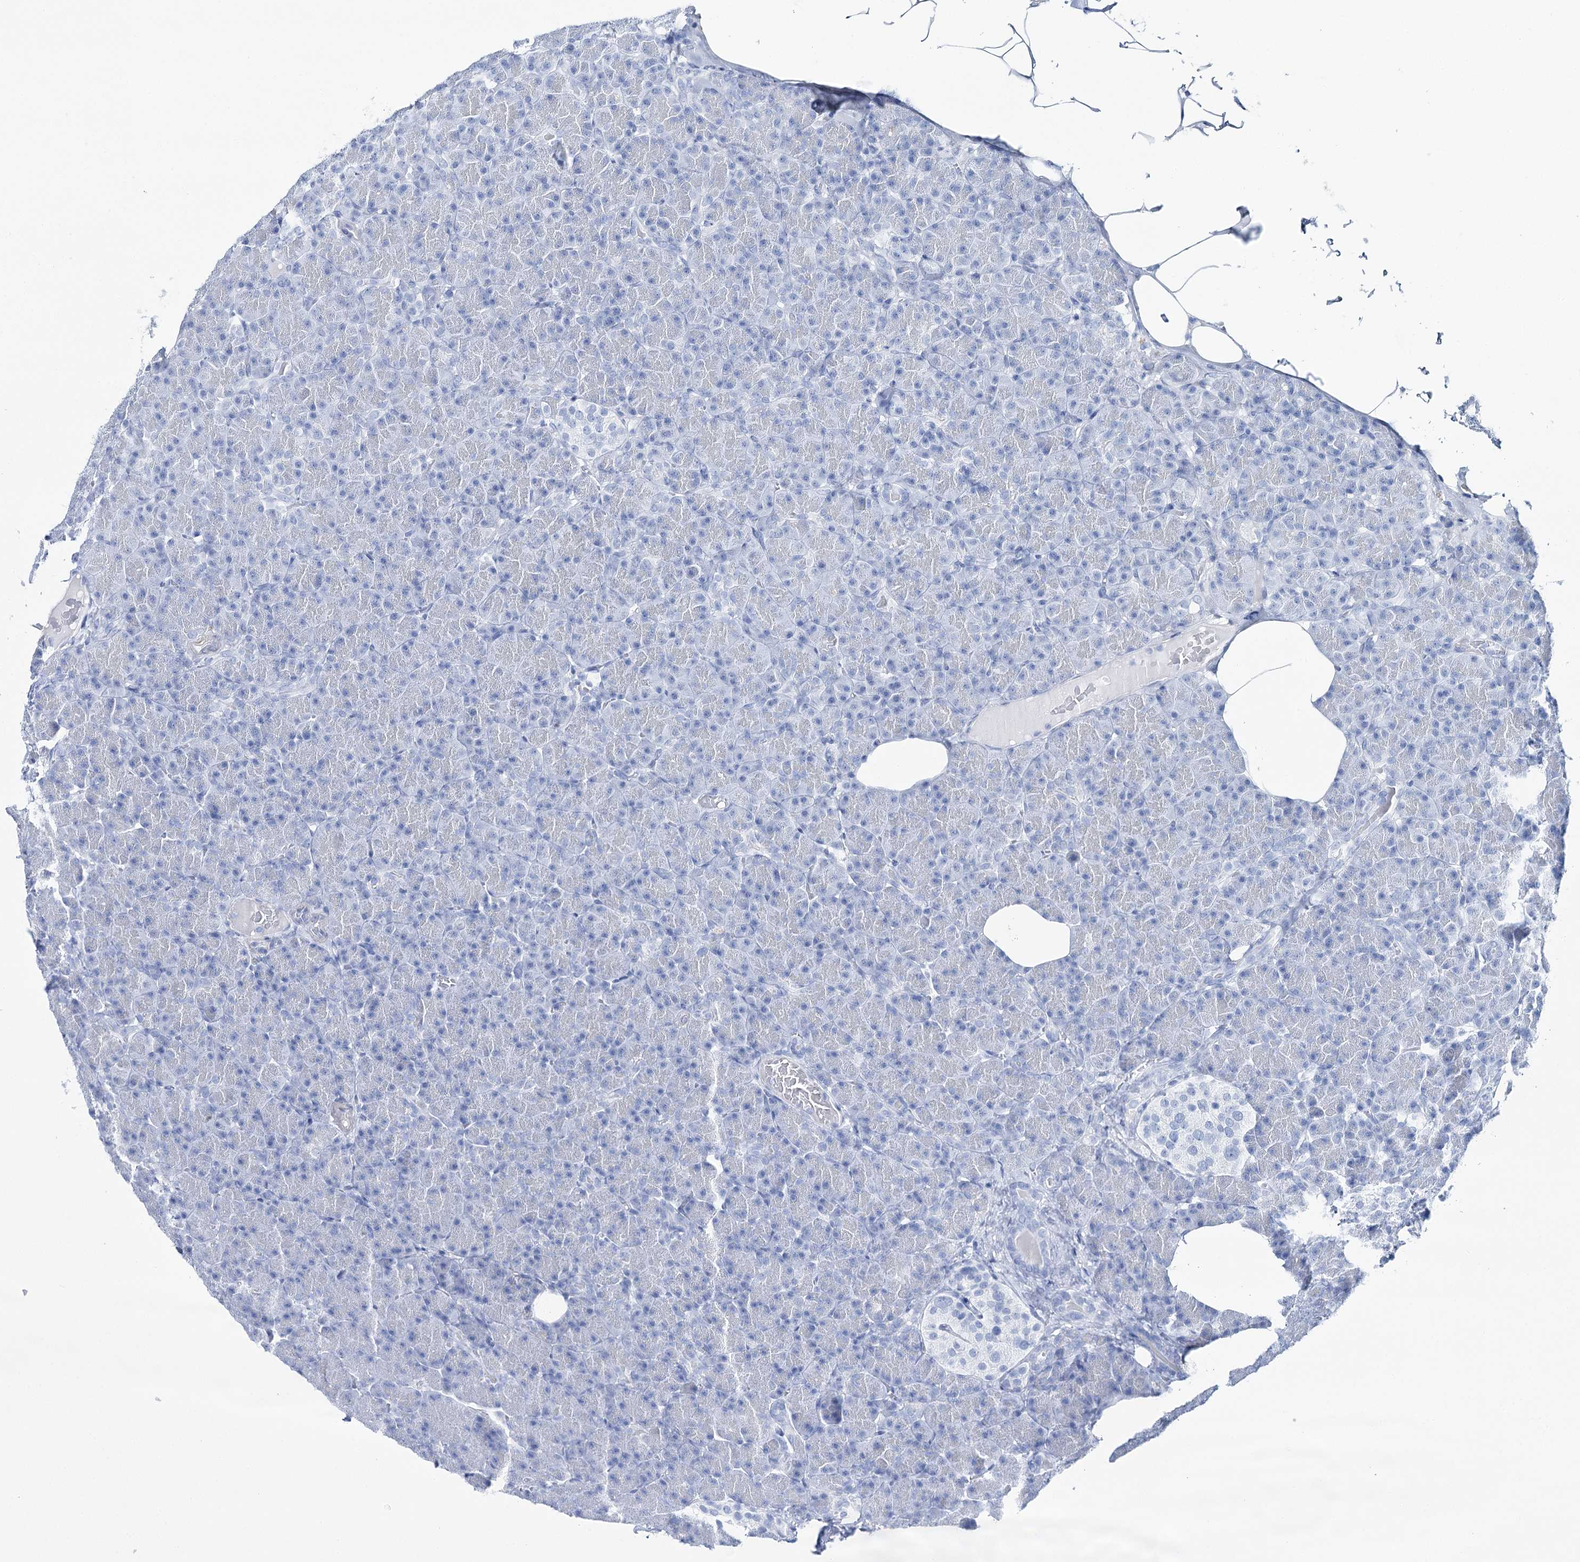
{"staining": {"intensity": "negative", "quantity": "none", "location": "none"}, "tissue": "pancreas", "cell_type": "Exocrine glandular cells", "image_type": "normal", "snomed": [{"axis": "morphology", "description": "Normal tissue, NOS"}, {"axis": "topography", "description": "Pancreas"}], "caption": "A high-resolution micrograph shows immunohistochemistry (IHC) staining of normal pancreas, which shows no significant staining in exocrine glandular cells.", "gene": "CSN3", "patient": {"sex": "female", "age": 43}}